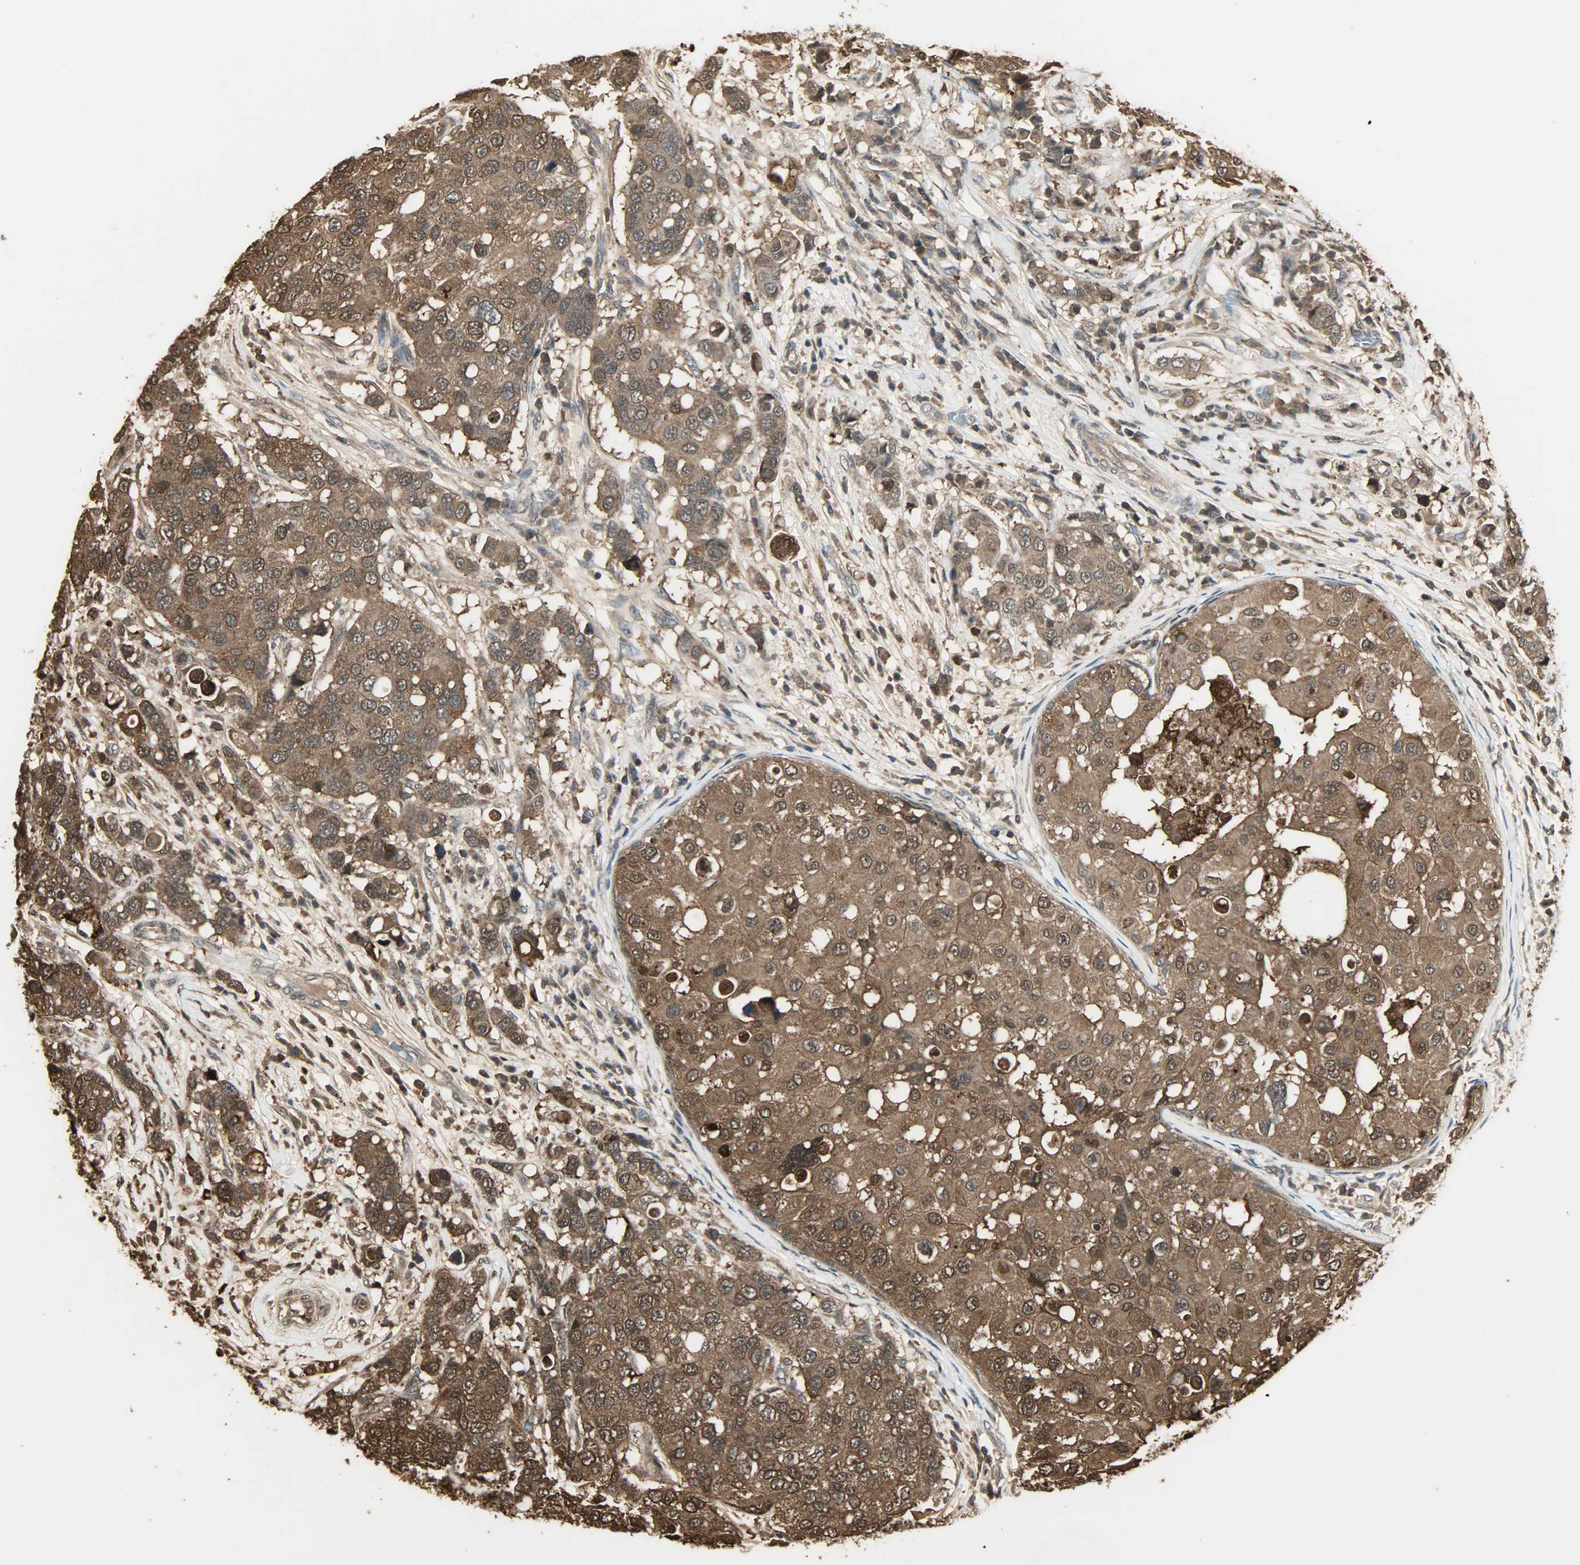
{"staining": {"intensity": "strong", "quantity": ">75%", "location": "cytoplasmic/membranous,nuclear"}, "tissue": "breast cancer", "cell_type": "Tumor cells", "image_type": "cancer", "snomed": [{"axis": "morphology", "description": "Duct carcinoma"}, {"axis": "topography", "description": "Breast"}], "caption": "Brown immunohistochemical staining in intraductal carcinoma (breast) shows strong cytoplasmic/membranous and nuclear positivity in about >75% of tumor cells.", "gene": "YWHAZ", "patient": {"sex": "female", "age": 27}}